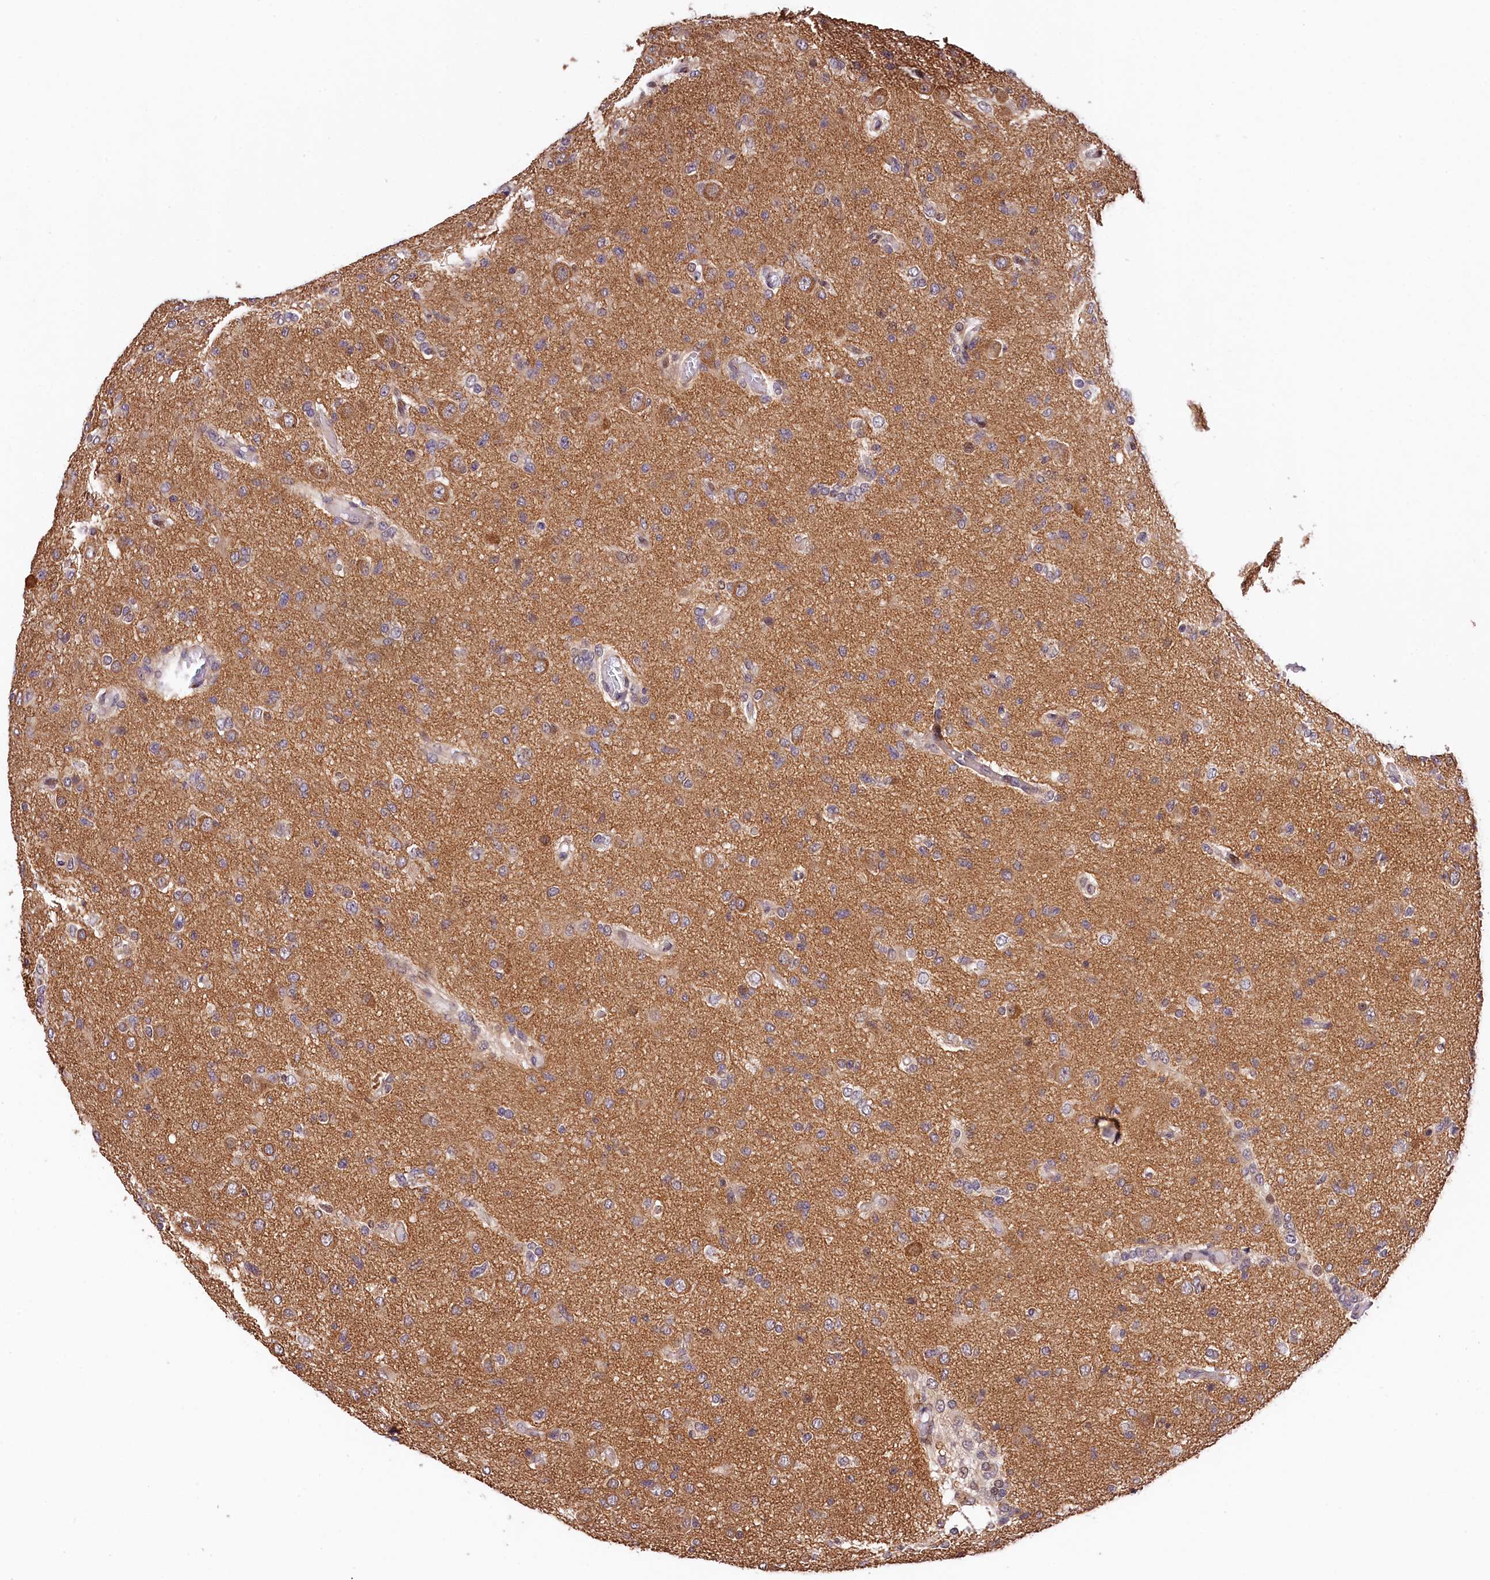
{"staining": {"intensity": "weak", "quantity": "<25%", "location": "cytoplasmic/membranous"}, "tissue": "glioma", "cell_type": "Tumor cells", "image_type": "cancer", "snomed": [{"axis": "morphology", "description": "Glioma, malignant, High grade"}, {"axis": "topography", "description": "Brain"}], "caption": "High magnification brightfield microscopy of glioma stained with DAB (brown) and counterstained with hematoxylin (blue): tumor cells show no significant positivity.", "gene": "CHORDC1", "patient": {"sex": "female", "age": 59}}